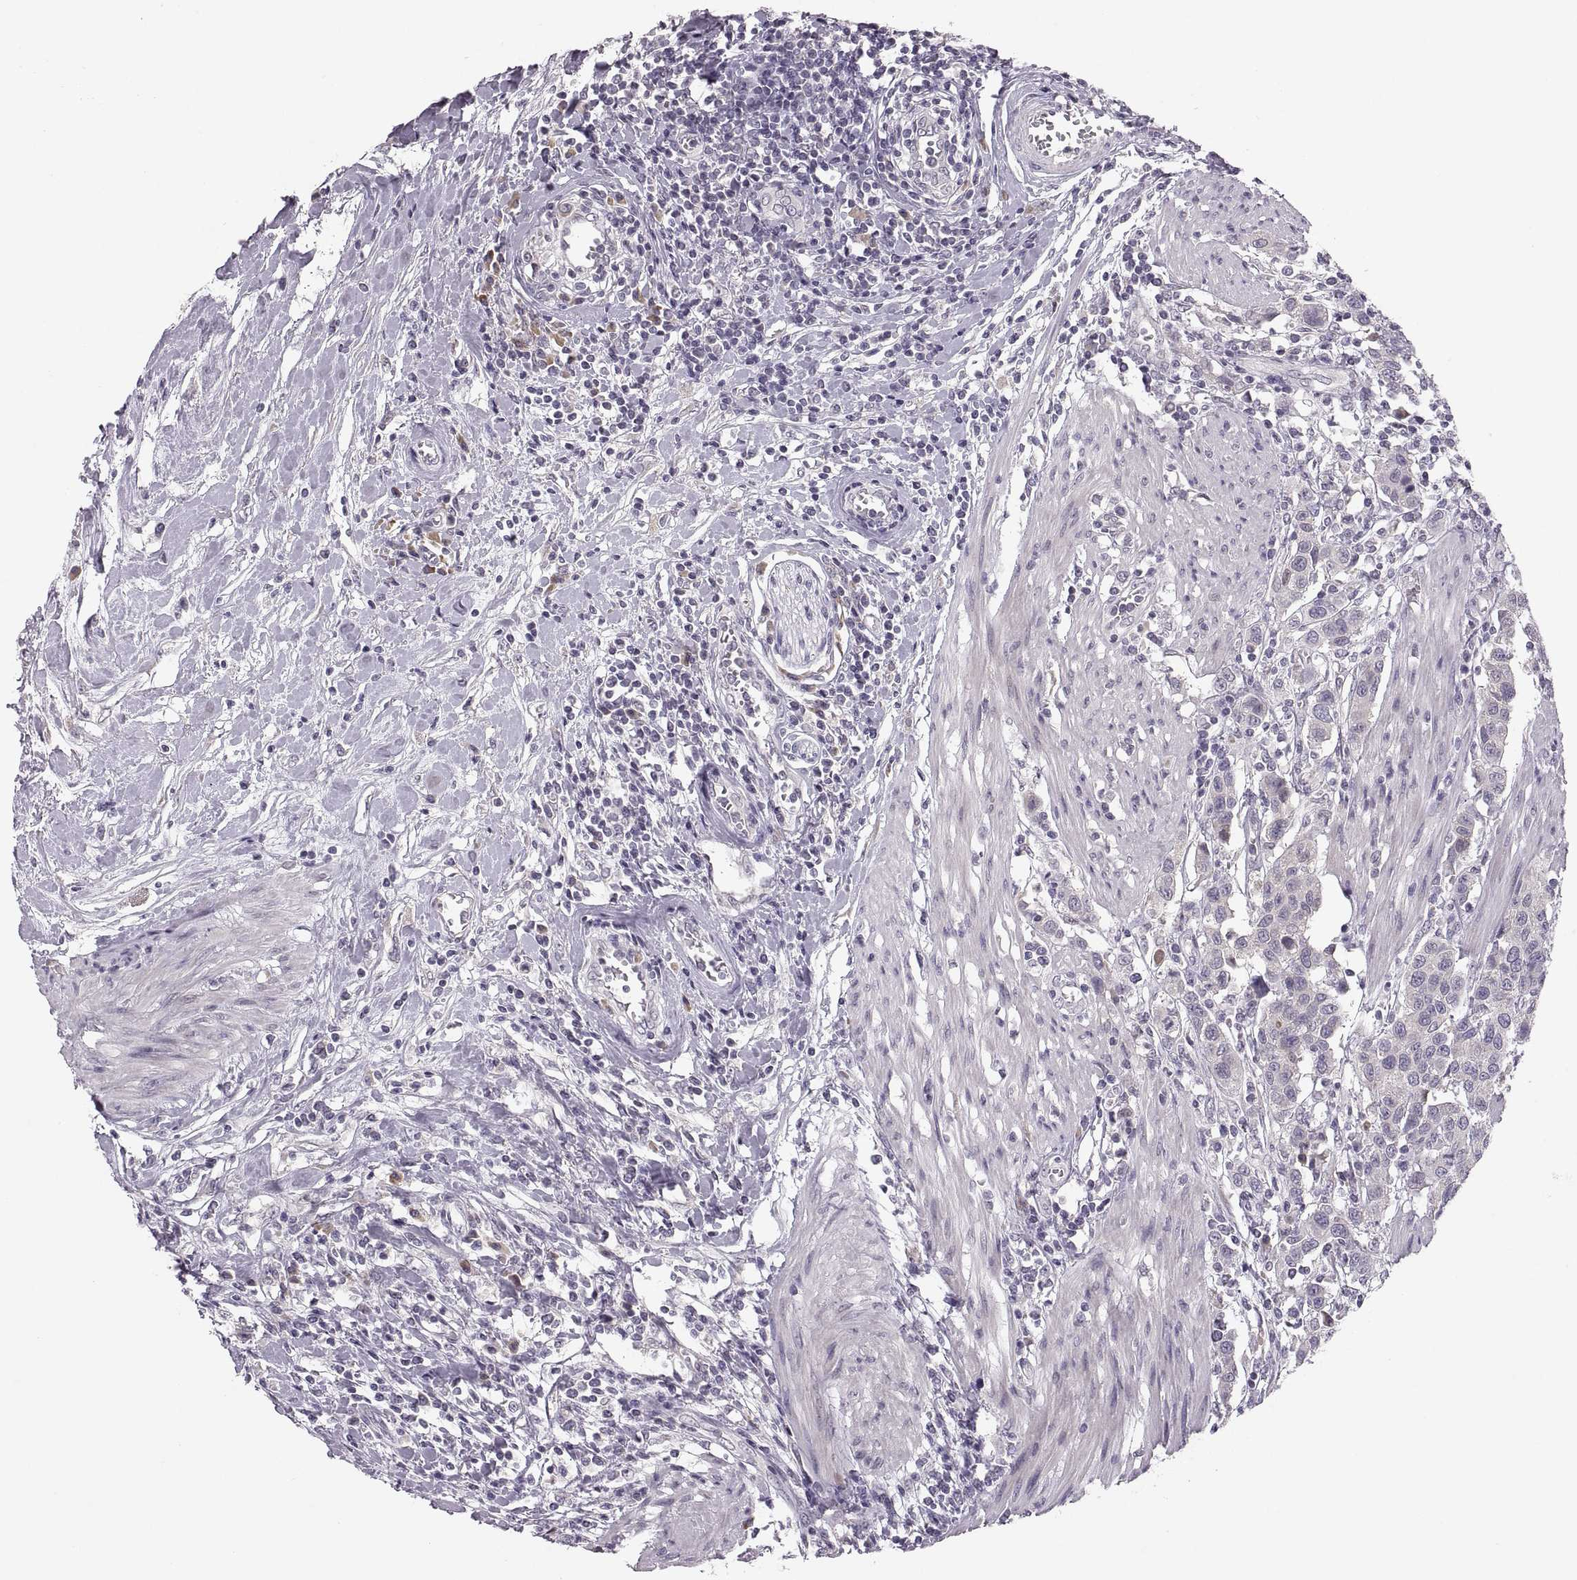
{"staining": {"intensity": "negative", "quantity": "none", "location": "none"}, "tissue": "urothelial cancer", "cell_type": "Tumor cells", "image_type": "cancer", "snomed": [{"axis": "morphology", "description": "Urothelial carcinoma, High grade"}, {"axis": "topography", "description": "Urinary bladder"}], "caption": "Tumor cells are negative for brown protein staining in urothelial cancer.", "gene": "ADH6", "patient": {"sex": "female", "age": 58}}